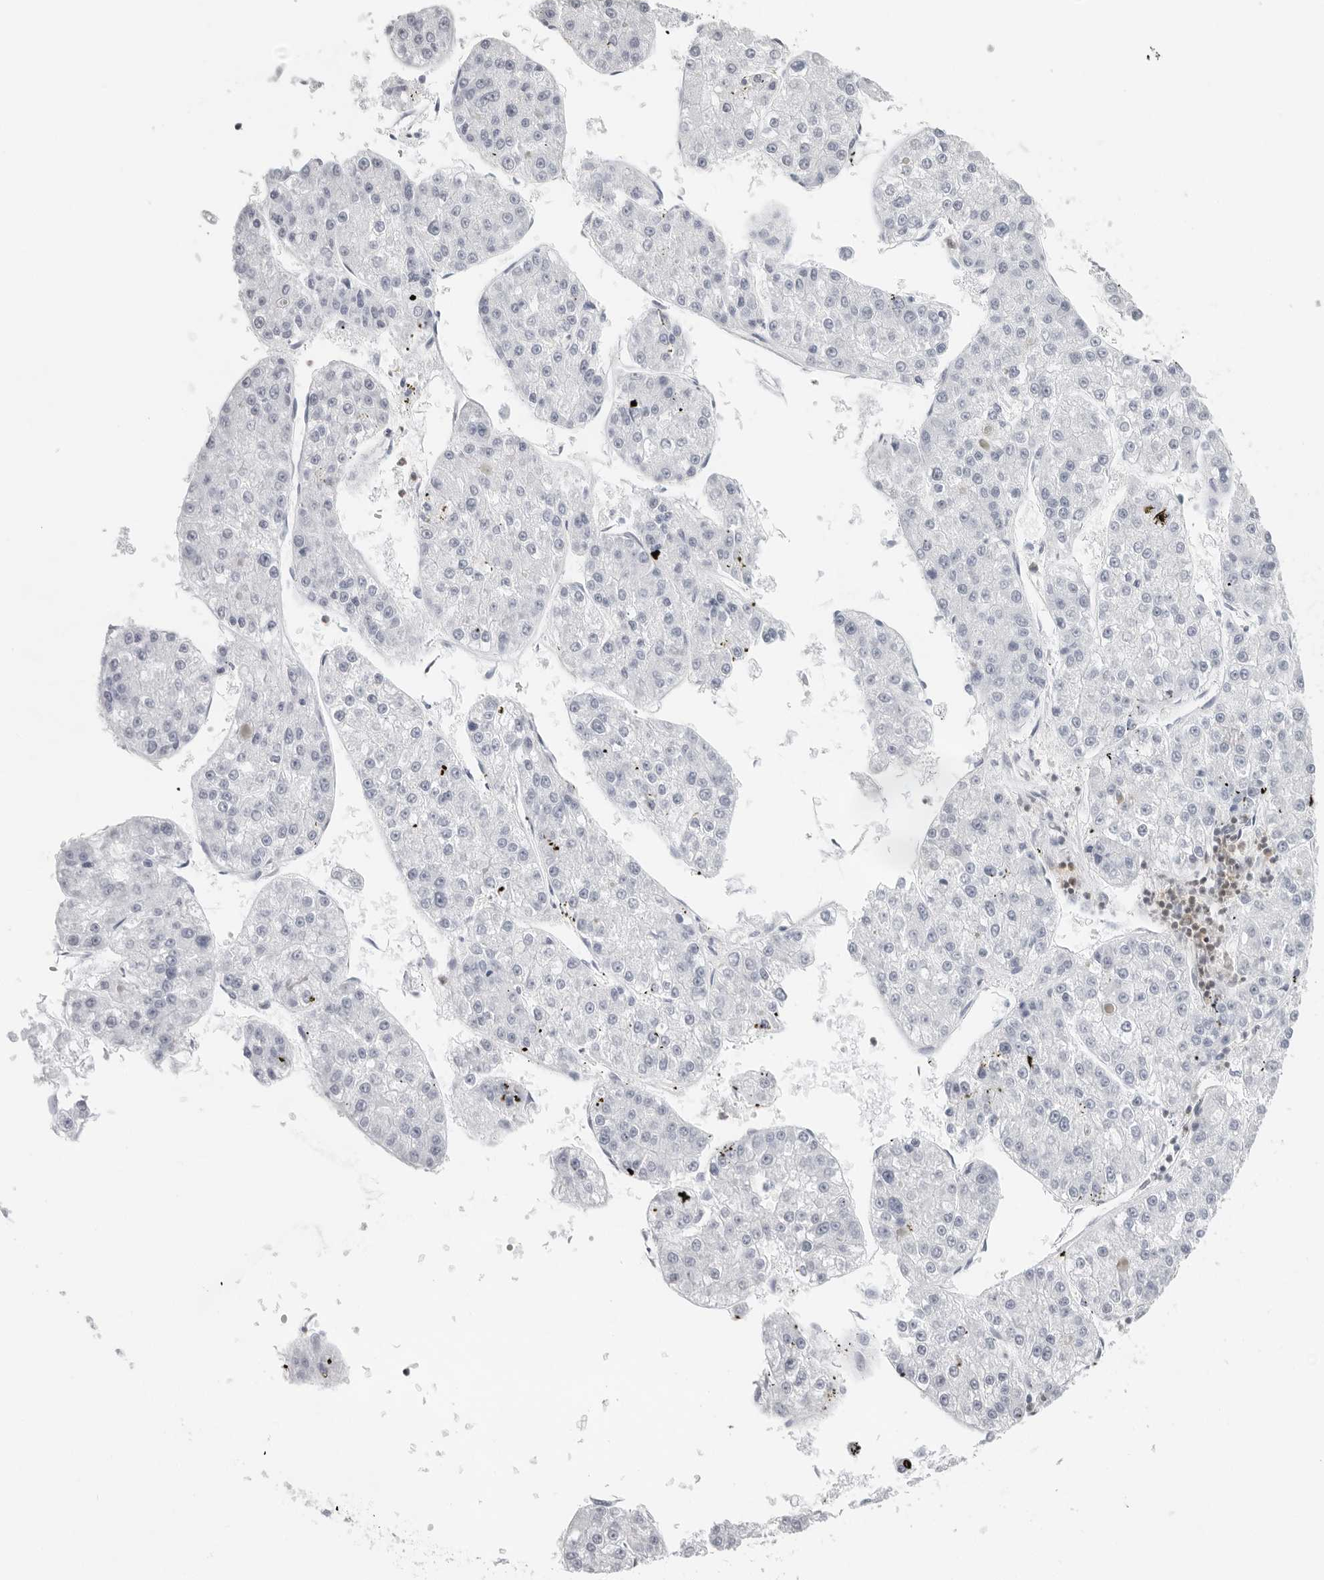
{"staining": {"intensity": "negative", "quantity": "none", "location": "none"}, "tissue": "liver cancer", "cell_type": "Tumor cells", "image_type": "cancer", "snomed": [{"axis": "morphology", "description": "Carcinoma, Hepatocellular, NOS"}, {"axis": "topography", "description": "Liver"}], "caption": "An image of human hepatocellular carcinoma (liver) is negative for staining in tumor cells. Brightfield microscopy of immunohistochemistry stained with DAB (brown) and hematoxylin (blue), captured at high magnification.", "gene": "FMNL1", "patient": {"sex": "female", "age": 73}}